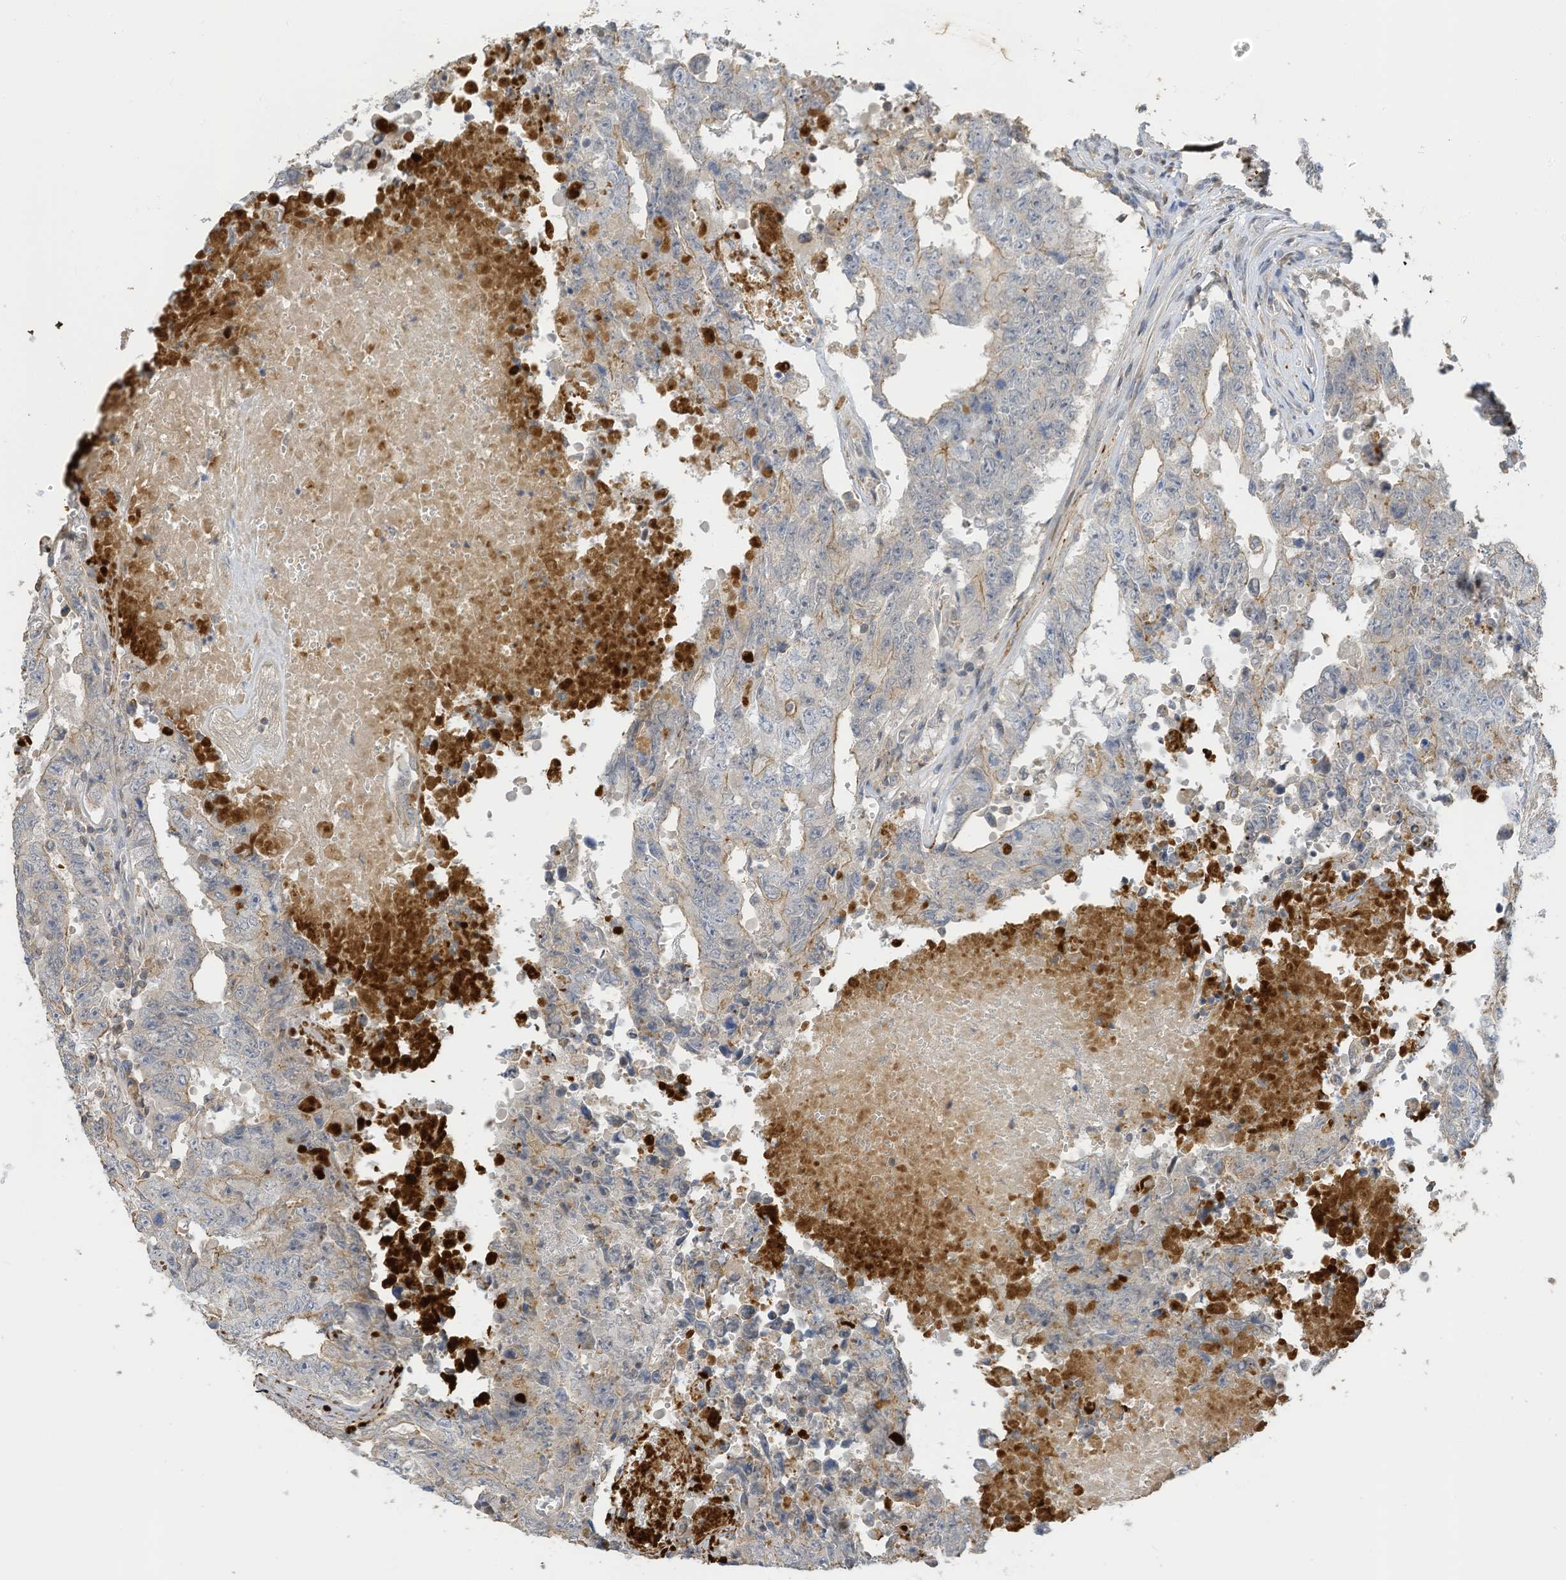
{"staining": {"intensity": "weak", "quantity": "<25%", "location": "cytoplasmic/membranous"}, "tissue": "testis cancer", "cell_type": "Tumor cells", "image_type": "cancer", "snomed": [{"axis": "morphology", "description": "Carcinoma, Embryonal, NOS"}, {"axis": "topography", "description": "Testis"}], "caption": "Immunohistochemistry histopathology image of neoplastic tissue: human testis cancer stained with DAB (3,3'-diaminobenzidine) reveals no significant protein expression in tumor cells.", "gene": "SLFN14", "patient": {"sex": "male", "age": 26}}